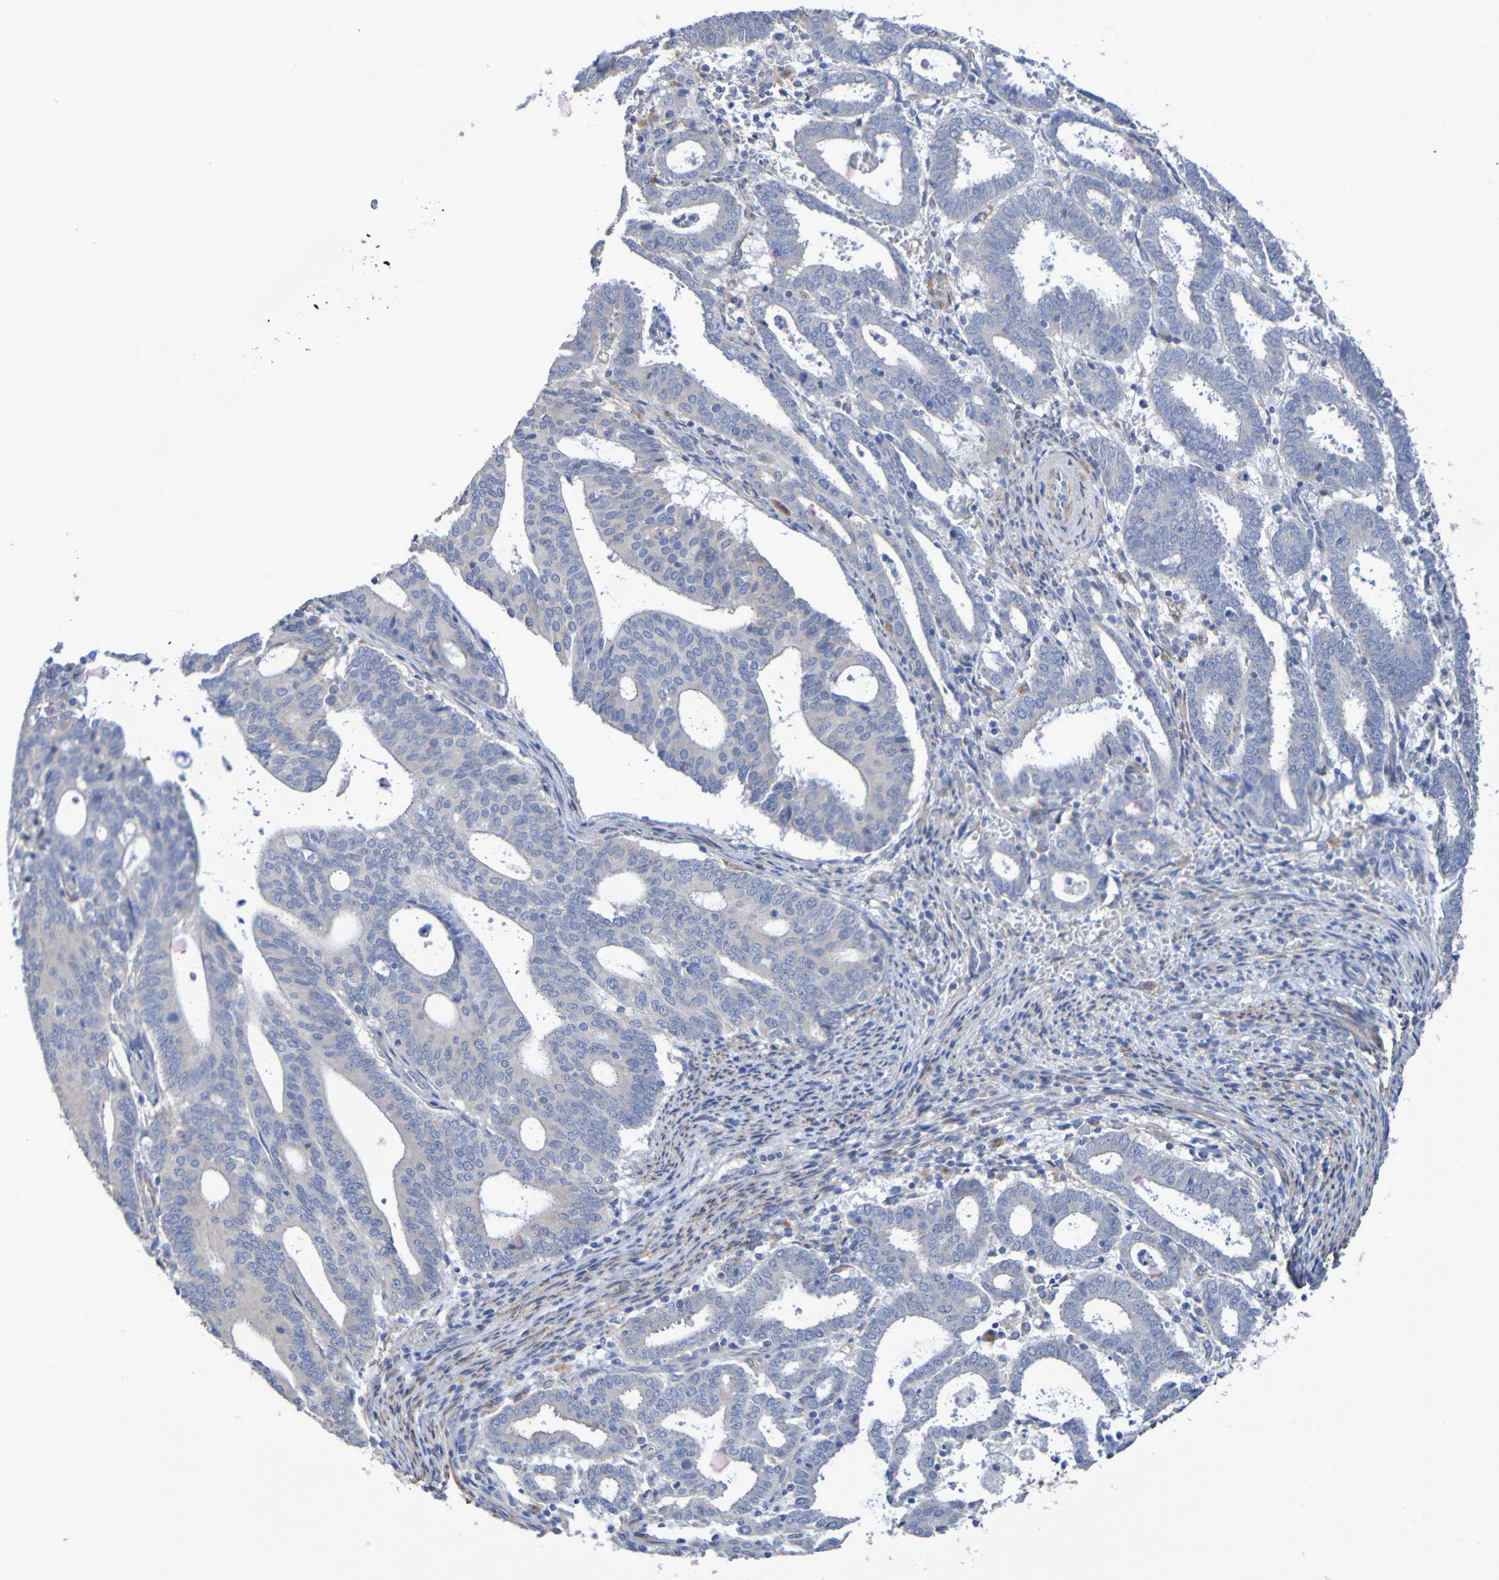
{"staining": {"intensity": "negative", "quantity": "none", "location": "none"}, "tissue": "endometrial cancer", "cell_type": "Tumor cells", "image_type": "cancer", "snomed": [{"axis": "morphology", "description": "Adenocarcinoma, NOS"}, {"axis": "topography", "description": "Uterus"}], "caption": "Immunohistochemistry (IHC) photomicrograph of endometrial cancer stained for a protein (brown), which demonstrates no positivity in tumor cells.", "gene": "SRPRB", "patient": {"sex": "female", "age": 83}}